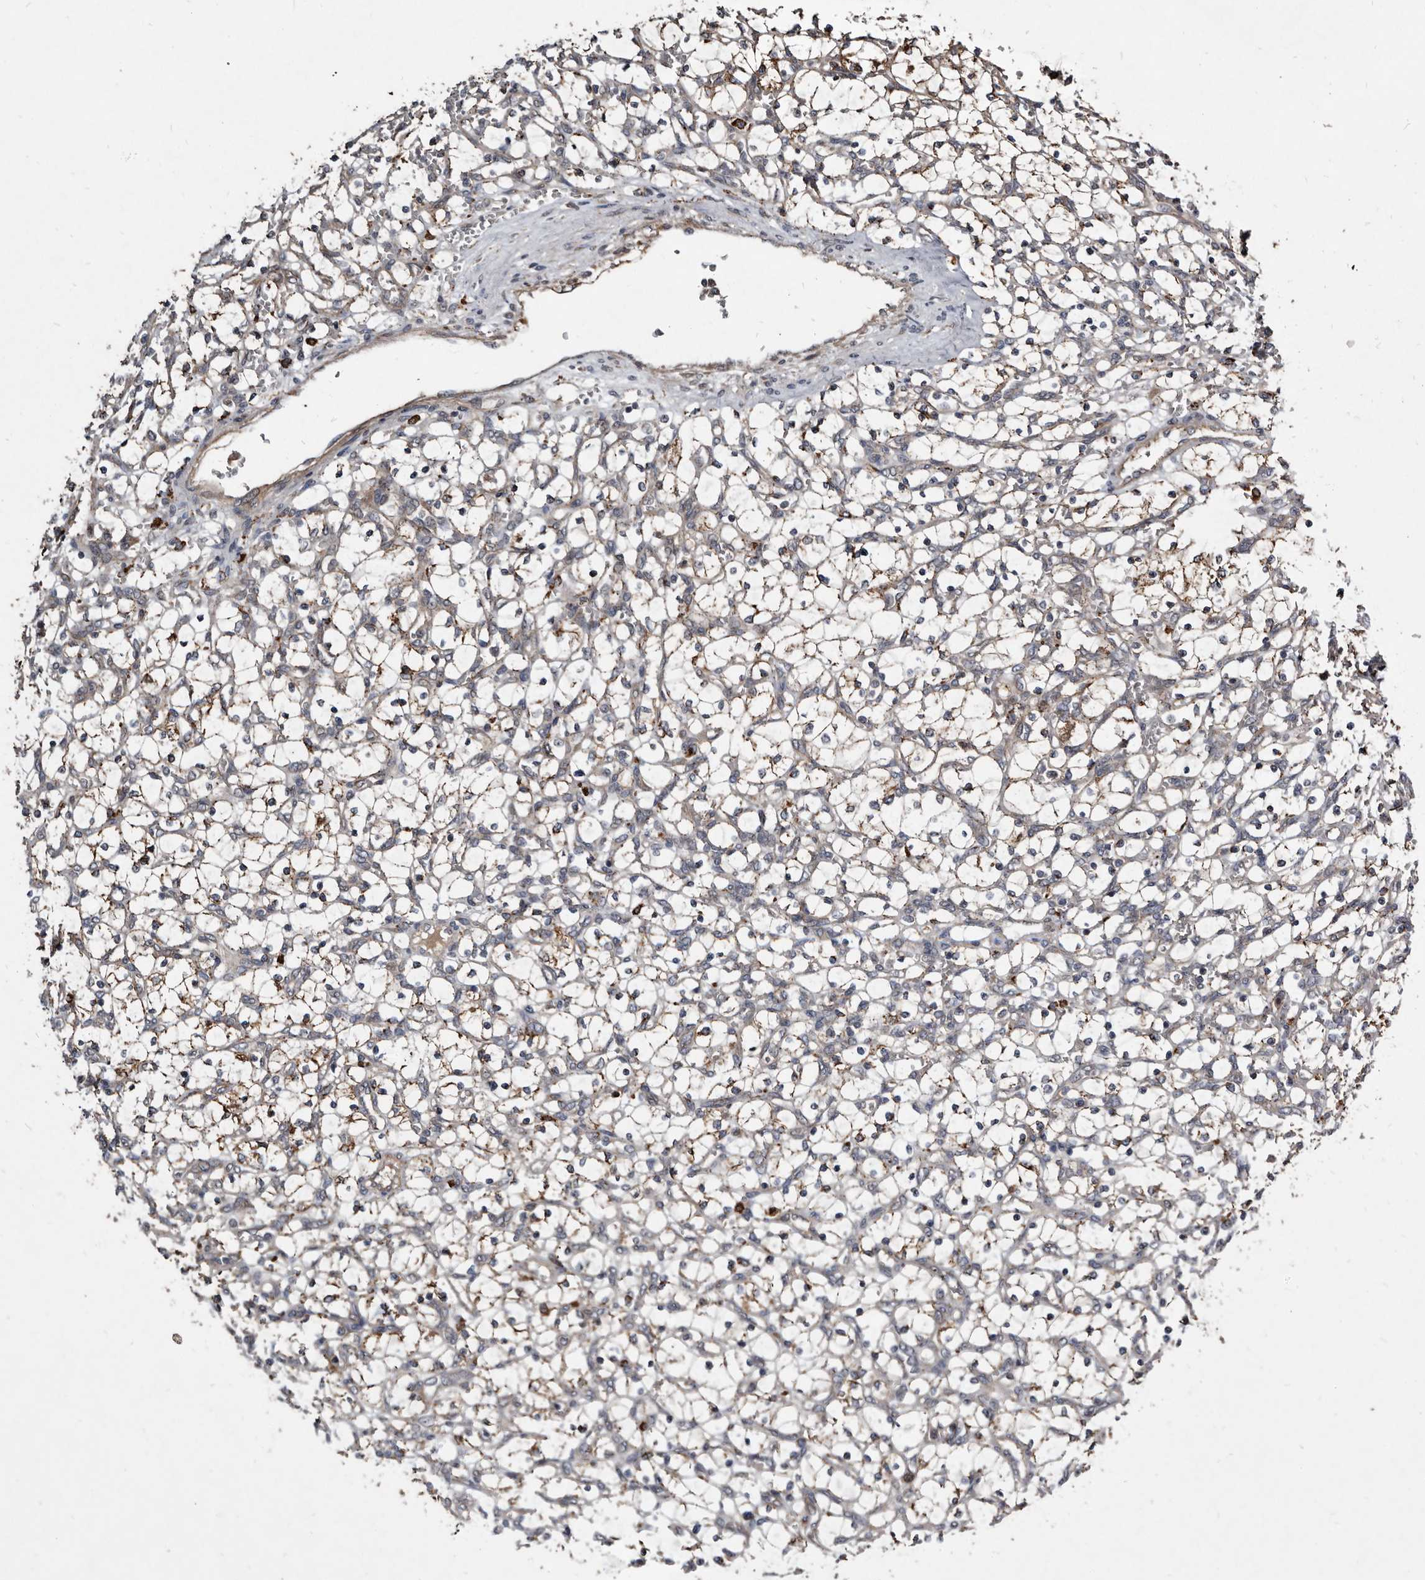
{"staining": {"intensity": "weak", "quantity": "25%-75%", "location": "cytoplasmic/membranous"}, "tissue": "renal cancer", "cell_type": "Tumor cells", "image_type": "cancer", "snomed": [{"axis": "morphology", "description": "Adenocarcinoma, NOS"}, {"axis": "topography", "description": "Kidney"}], "caption": "Renal cancer stained for a protein (brown) shows weak cytoplasmic/membranous positive staining in approximately 25%-75% of tumor cells.", "gene": "CTSA", "patient": {"sex": "female", "age": 69}}